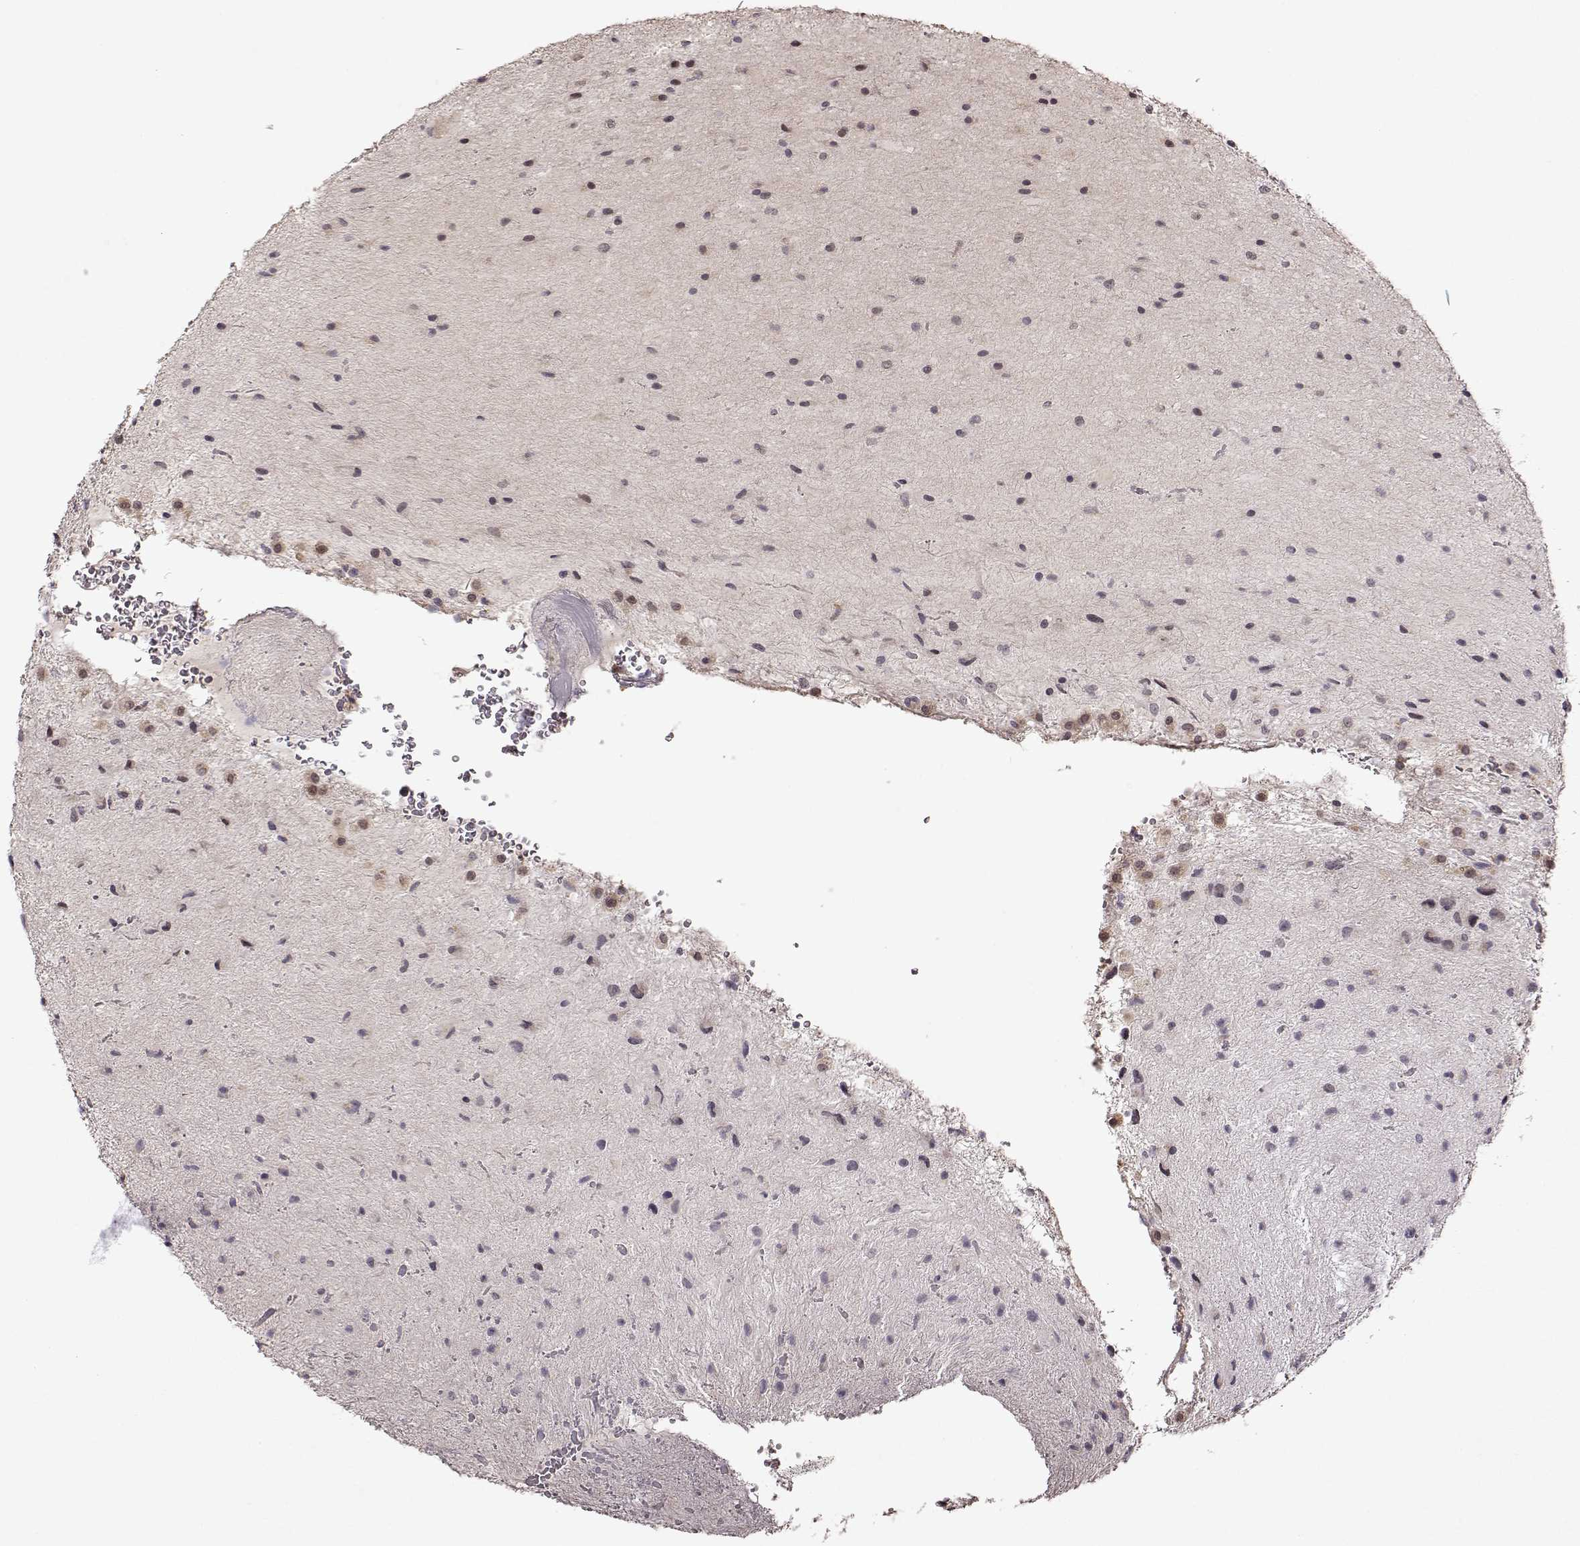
{"staining": {"intensity": "negative", "quantity": "none", "location": "none"}, "tissue": "glioma", "cell_type": "Tumor cells", "image_type": "cancer", "snomed": [{"axis": "morphology", "description": "Glioma, malignant, Low grade"}, {"axis": "topography", "description": "Cerebellum"}], "caption": "An IHC image of malignant glioma (low-grade) is shown. There is no staining in tumor cells of malignant glioma (low-grade).", "gene": "CRB1", "patient": {"sex": "female", "age": 14}}